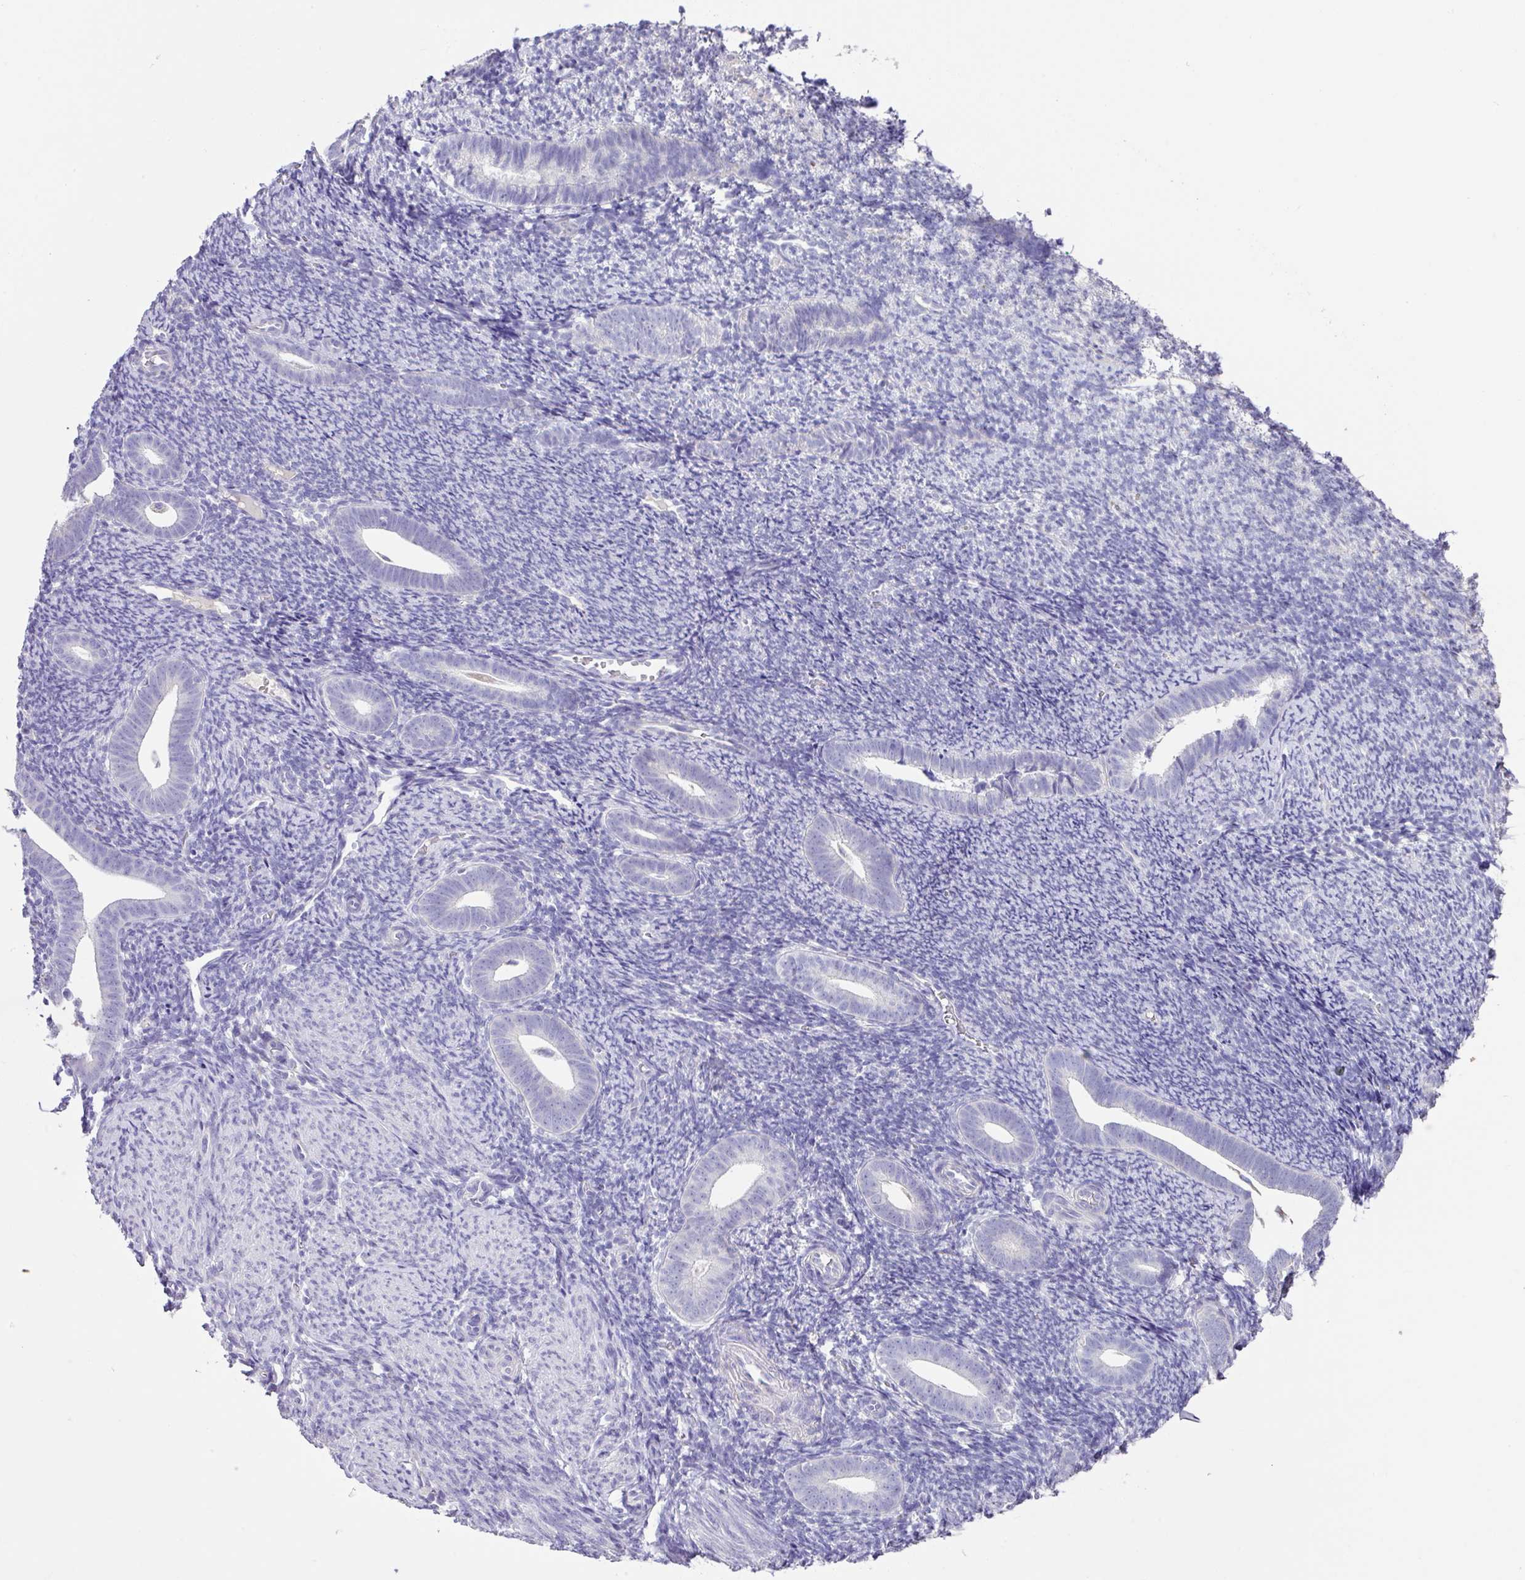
{"staining": {"intensity": "negative", "quantity": "none", "location": "none"}, "tissue": "endometrium", "cell_type": "Cells in endometrial stroma", "image_type": "normal", "snomed": [{"axis": "morphology", "description": "Normal tissue, NOS"}, {"axis": "topography", "description": "Endometrium"}], "caption": "High power microscopy histopathology image of an IHC photomicrograph of benign endometrium, revealing no significant positivity in cells in endometrial stroma. (DAB IHC visualized using brightfield microscopy, high magnification).", "gene": "ZG16", "patient": {"sex": "female", "age": 39}}